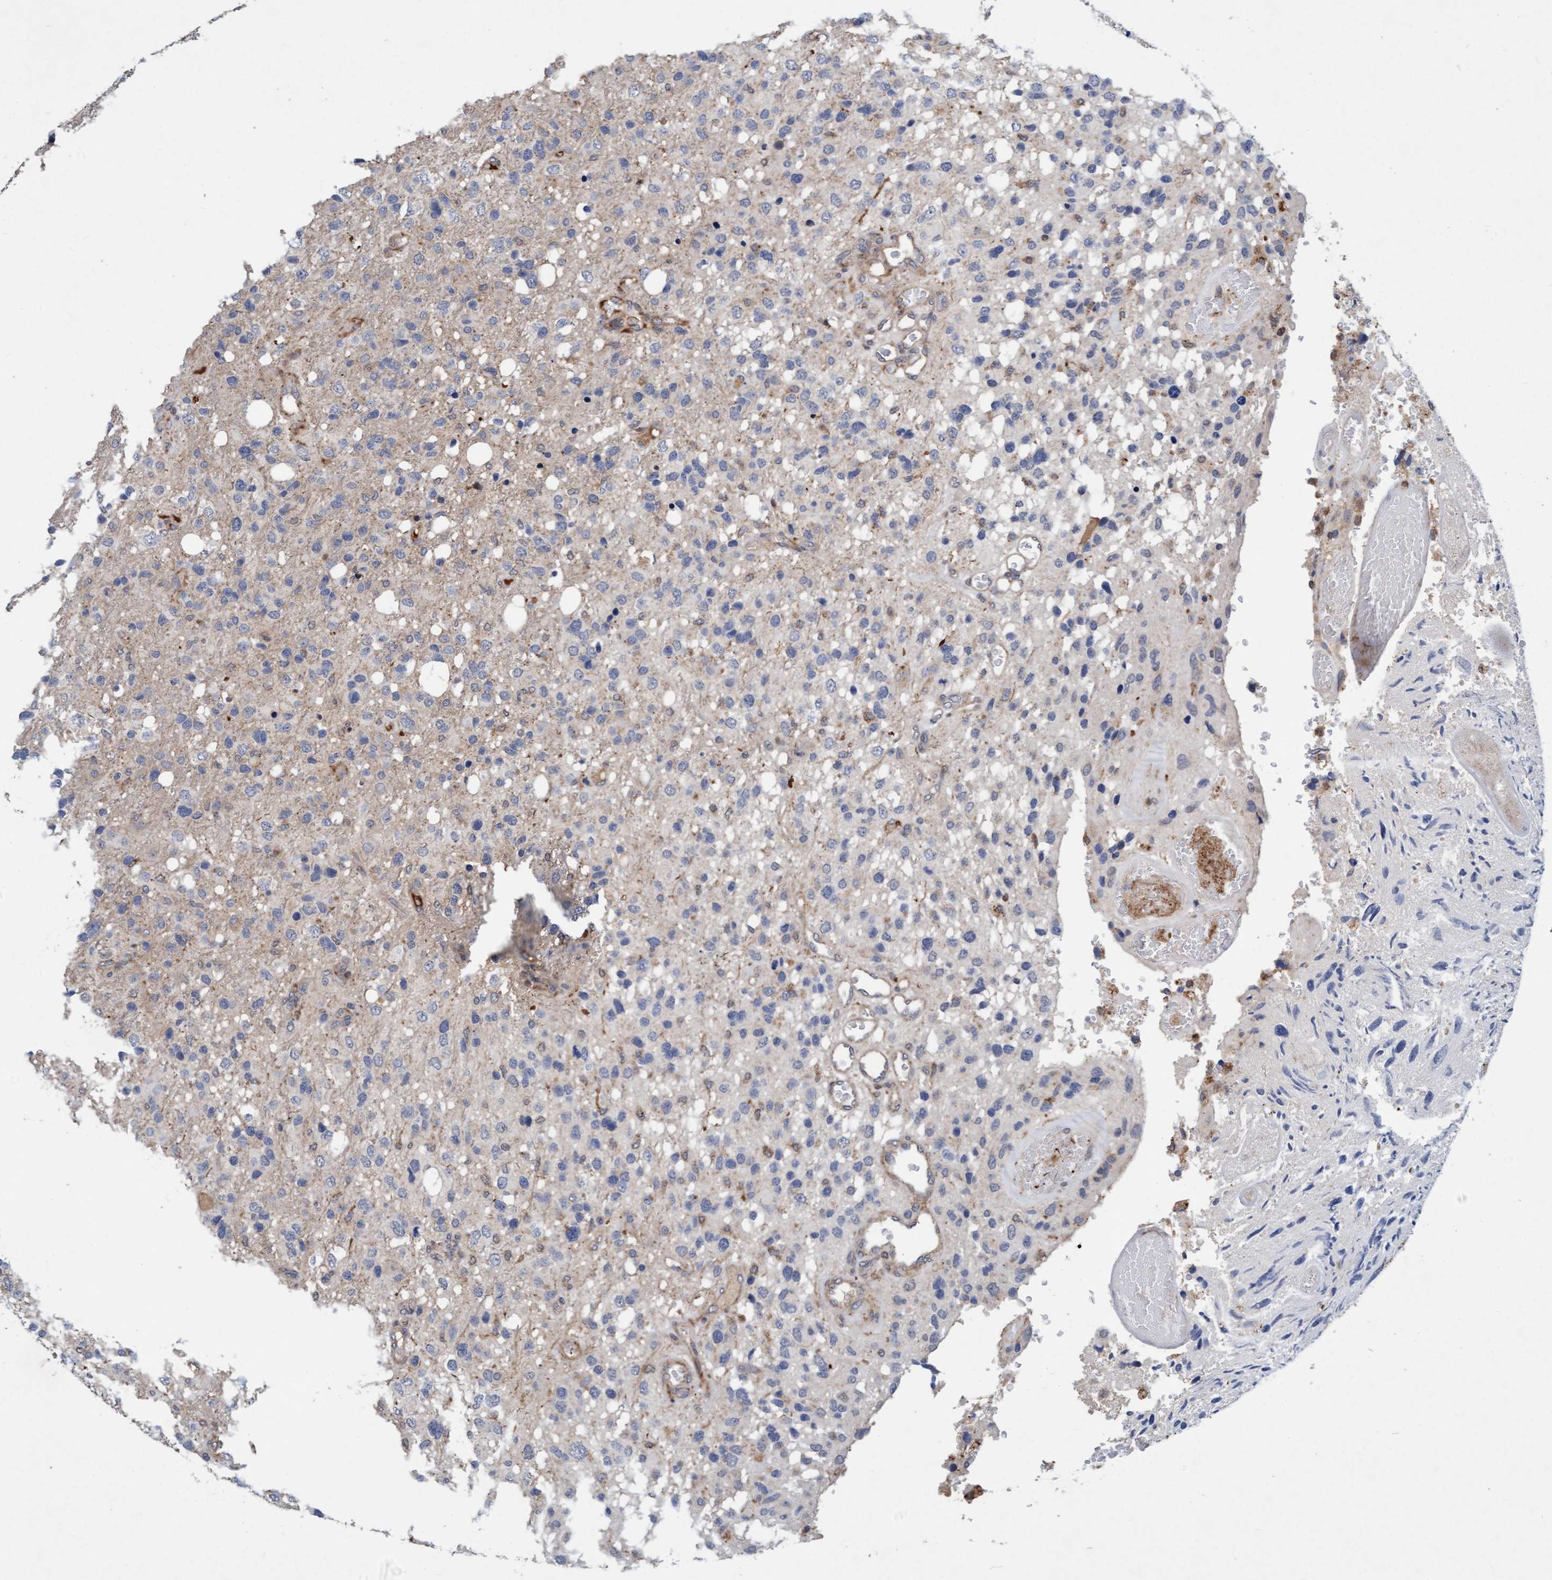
{"staining": {"intensity": "negative", "quantity": "none", "location": "none"}, "tissue": "glioma", "cell_type": "Tumor cells", "image_type": "cancer", "snomed": [{"axis": "morphology", "description": "Glioma, malignant, High grade"}, {"axis": "topography", "description": "Brain"}], "caption": "This is a micrograph of immunohistochemistry staining of high-grade glioma (malignant), which shows no staining in tumor cells.", "gene": "TMEM70", "patient": {"sex": "female", "age": 58}}